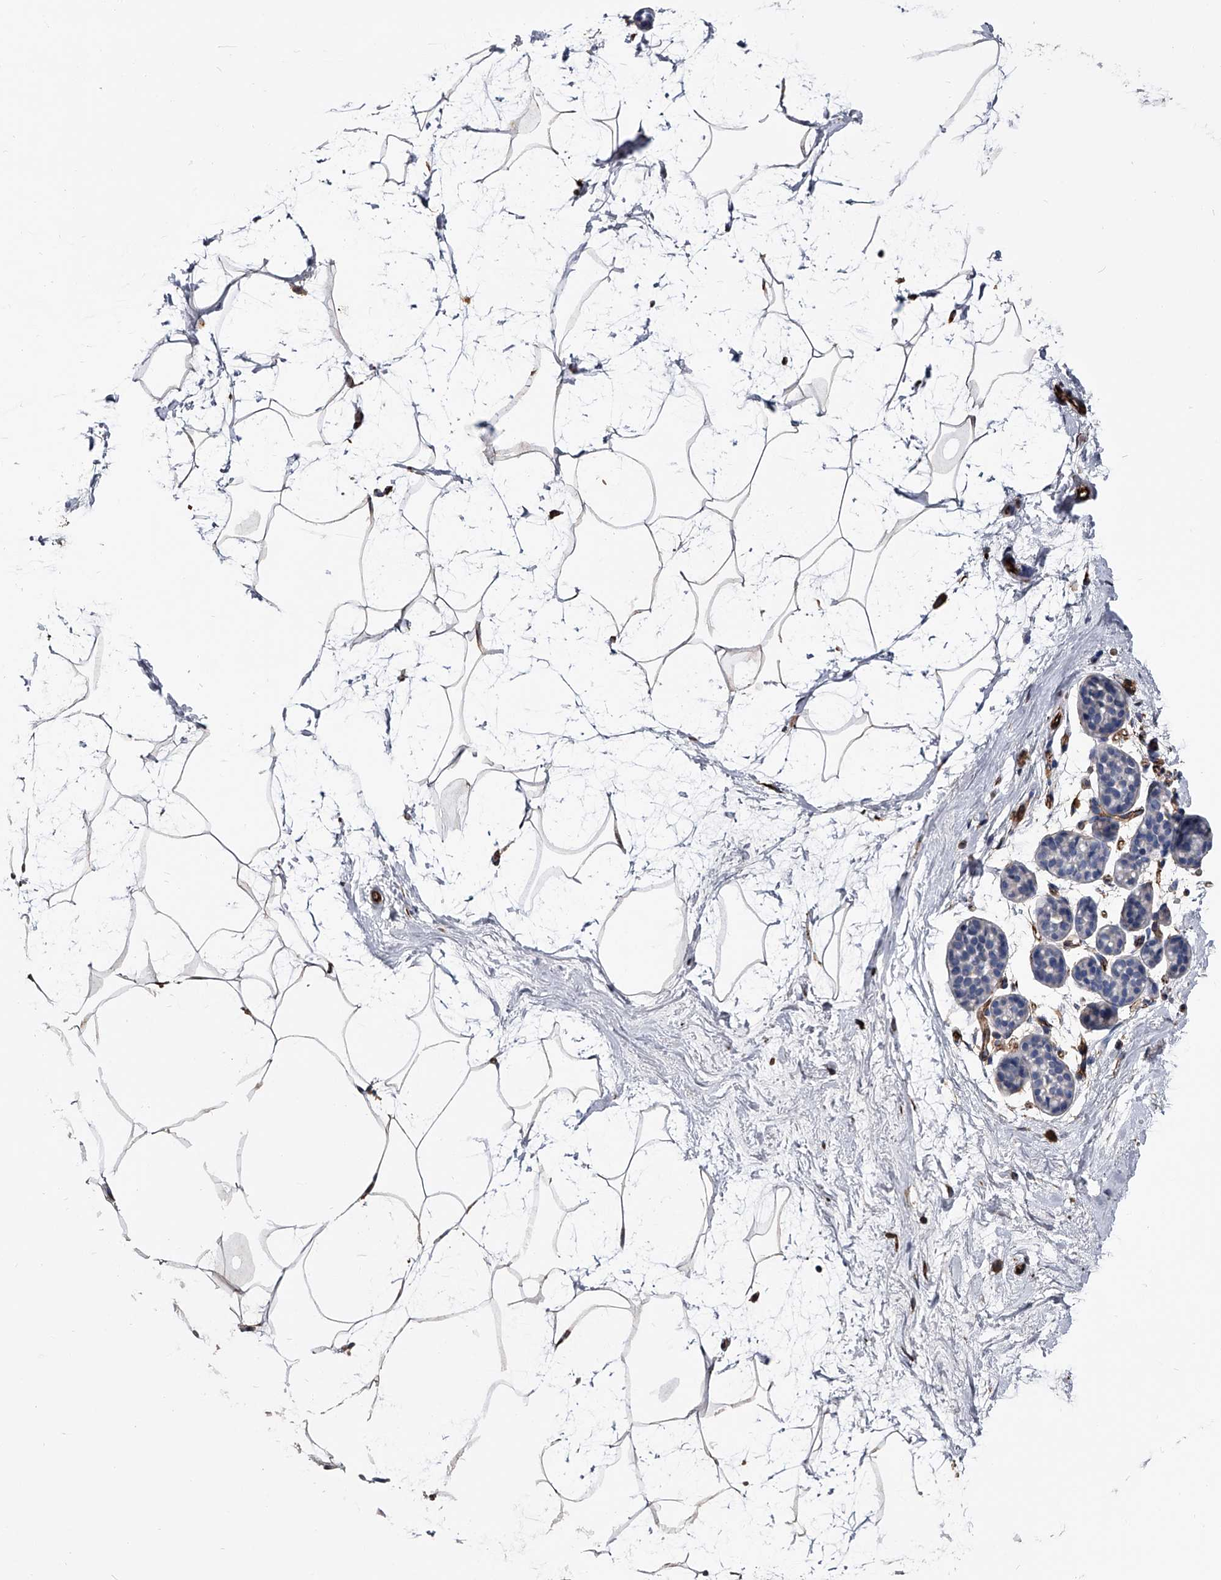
{"staining": {"intensity": "weak", "quantity": ">75%", "location": "cytoplasmic/membranous"}, "tissue": "breast", "cell_type": "Adipocytes", "image_type": "normal", "snomed": [{"axis": "morphology", "description": "Normal tissue, NOS"}, {"axis": "topography", "description": "Breast"}], "caption": "IHC histopathology image of benign breast: human breast stained using immunohistochemistry (IHC) shows low levels of weak protein expression localized specifically in the cytoplasmic/membranous of adipocytes, appearing as a cytoplasmic/membranous brown color.", "gene": "EFCAB7", "patient": {"sex": "female", "age": 62}}